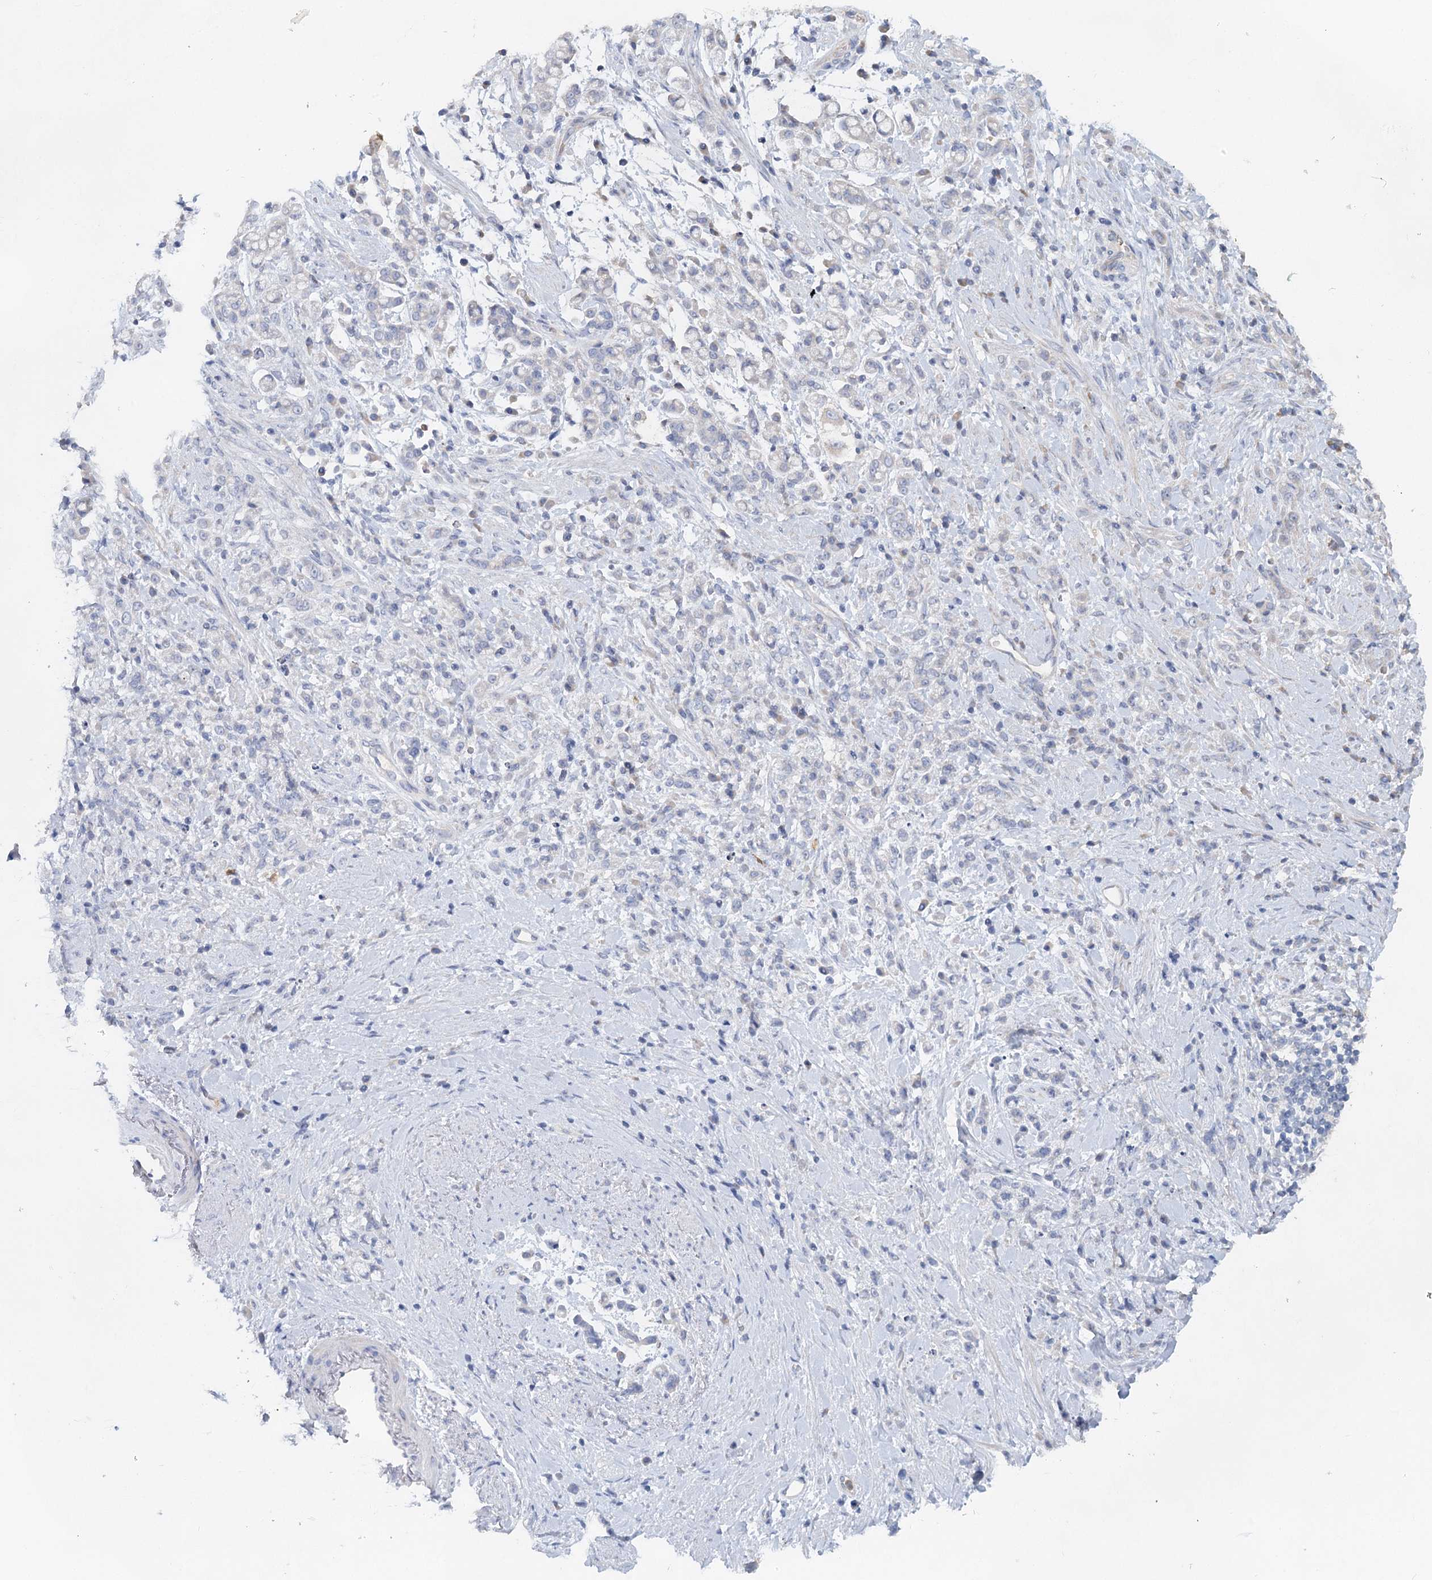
{"staining": {"intensity": "negative", "quantity": "none", "location": "none"}, "tissue": "stomach cancer", "cell_type": "Tumor cells", "image_type": "cancer", "snomed": [{"axis": "morphology", "description": "Adenocarcinoma, NOS"}, {"axis": "topography", "description": "Stomach"}], "caption": "Tumor cells are negative for brown protein staining in stomach cancer.", "gene": "MYL6B", "patient": {"sex": "female", "age": 60}}